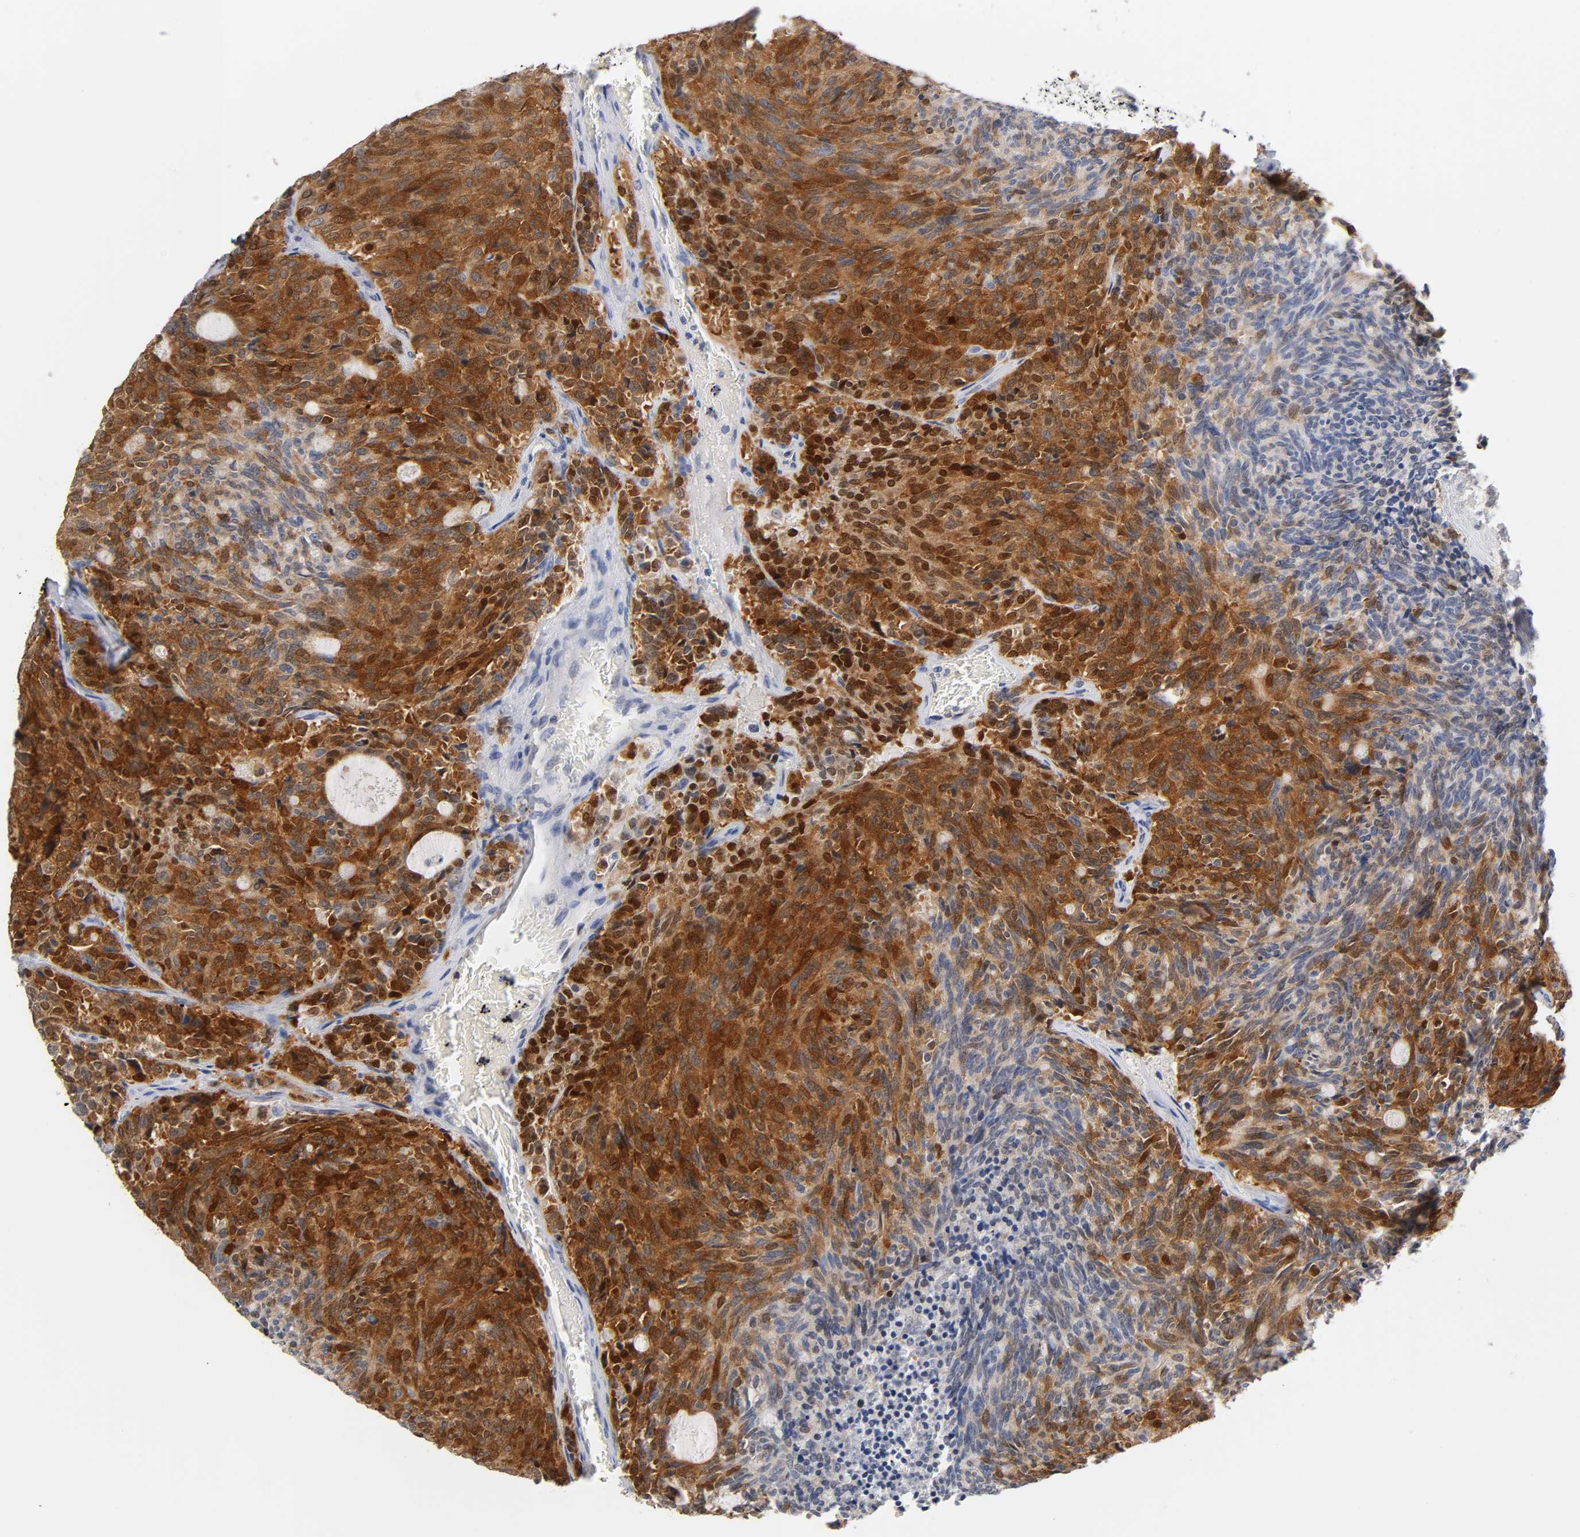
{"staining": {"intensity": "strong", "quantity": "25%-75%", "location": "cytoplasmic/membranous,nuclear"}, "tissue": "carcinoid", "cell_type": "Tumor cells", "image_type": "cancer", "snomed": [{"axis": "morphology", "description": "Carcinoid, malignant, NOS"}, {"axis": "topography", "description": "Pancreas"}], "caption": "A high-resolution photomicrograph shows immunohistochemistry staining of carcinoid (malignant), which exhibits strong cytoplasmic/membranous and nuclear expression in approximately 25%-75% of tumor cells.", "gene": "NFATC1", "patient": {"sex": "female", "age": 54}}